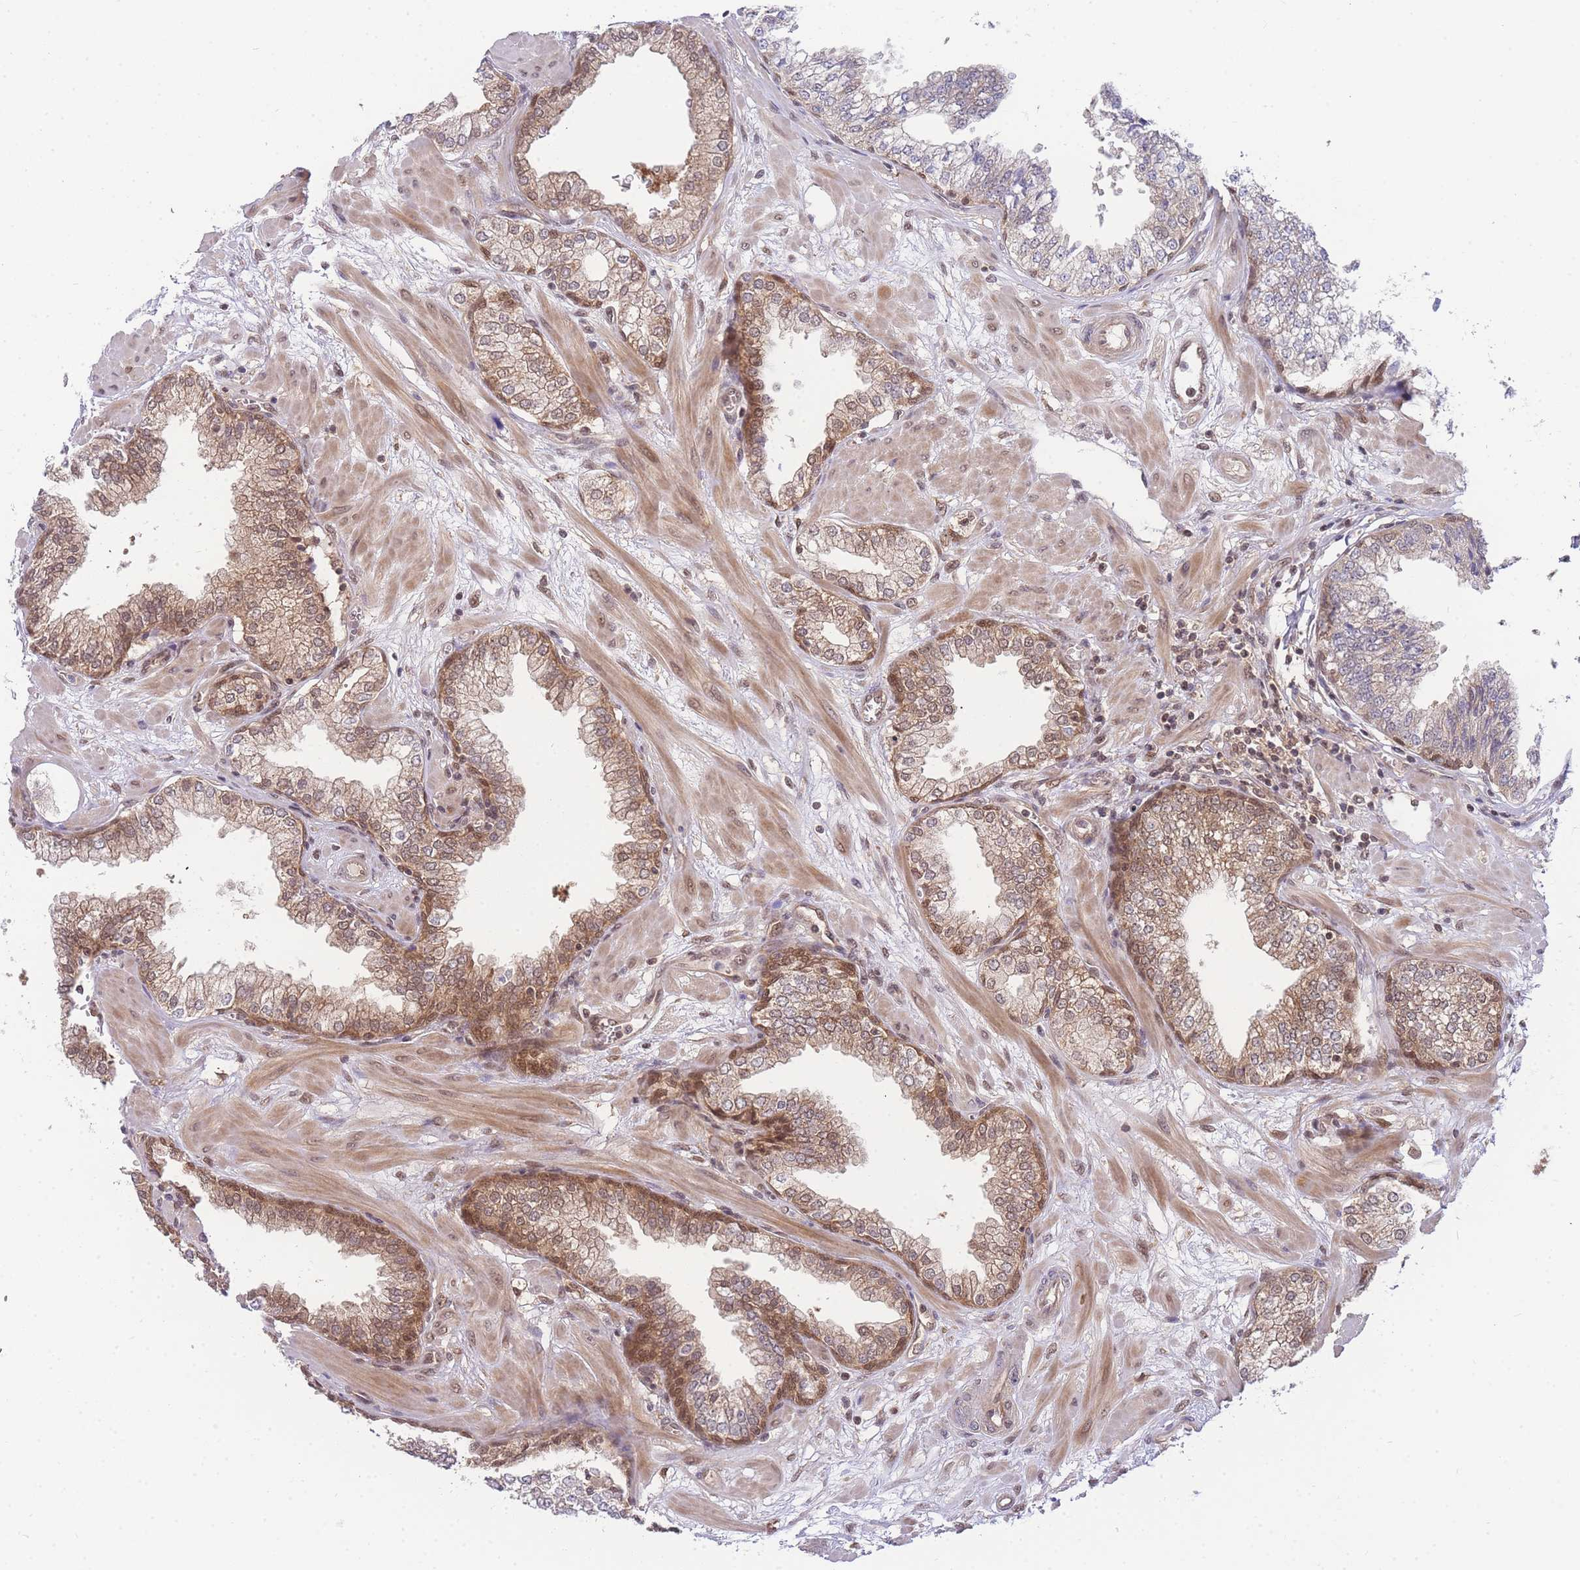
{"staining": {"intensity": "moderate", "quantity": ">75%", "location": "cytoplasmic/membranous,nuclear"}, "tissue": "prostate", "cell_type": "Glandular cells", "image_type": "normal", "snomed": [{"axis": "morphology", "description": "Normal tissue, NOS"}, {"axis": "morphology", "description": "Urothelial carcinoma, Low grade"}, {"axis": "topography", "description": "Urinary bladder"}, {"axis": "topography", "description": "Prostate"}], "caption": "DAB immunohistochemical staining of benign prostate displays moderate cytoplasmic/membranous,nuclear protein positivity in about >75% of glandular cells.", "gene": "KIAA1191", "patient": {"sex": "male", "age": 60}}